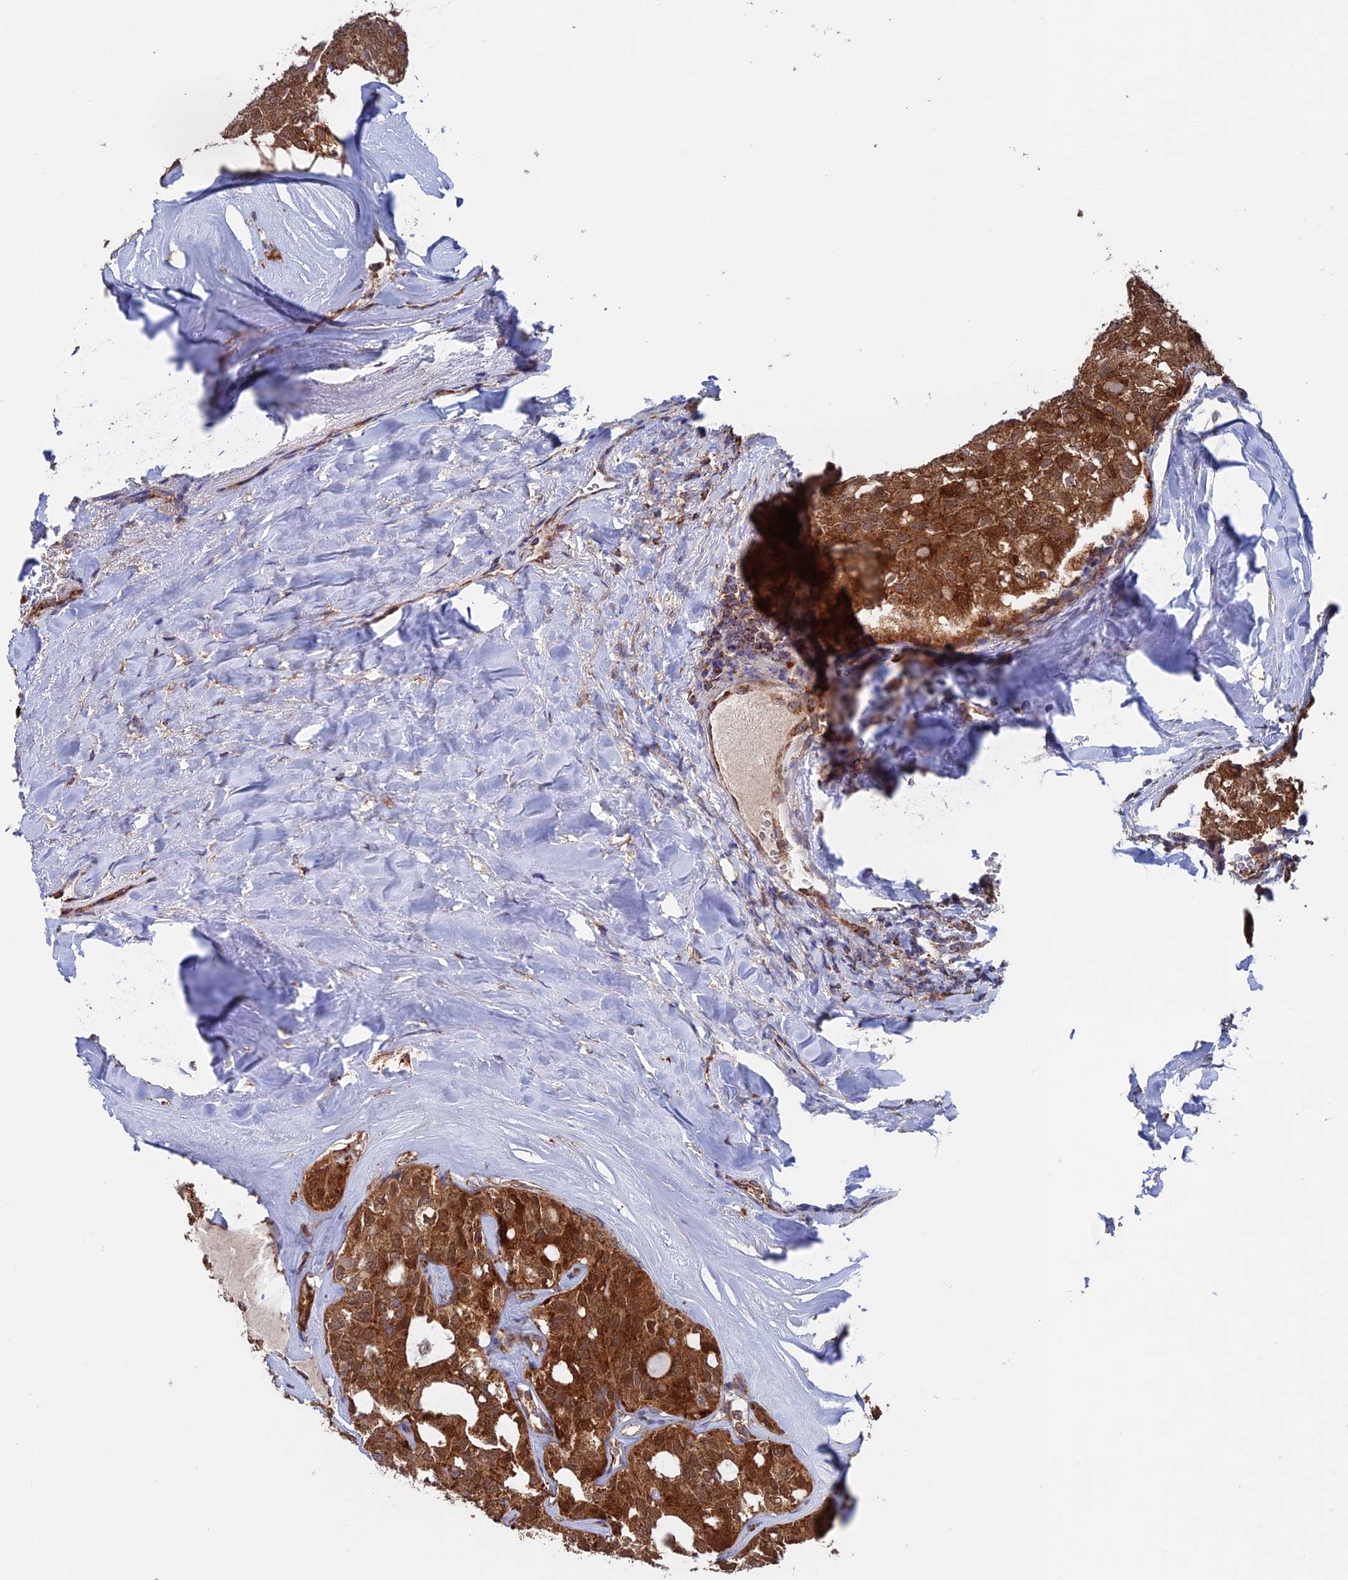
{"staining": {"intensity": "strong", "quantity": ">75%", "location": "cytoplasmic/membranous"}, "tissue": "thyroid cancer", "cell_type": "Tumor cells", "image_type": "cancer", "snomed": [{"axis": "morphology", "description": "Follicular adenoma carcinoma, NOS"}, {"axis": "topography", "description": "Thyroid gland"}], "caption": "Brown immunohistochemical staining in thyroid follicular adenoma carcinoma demonstrates strong cytoplasmic/membranous staining in approximately >75% of tumor cells.", "gene": "DTYMK", "patient": {"sex": "male", "age": 75}}